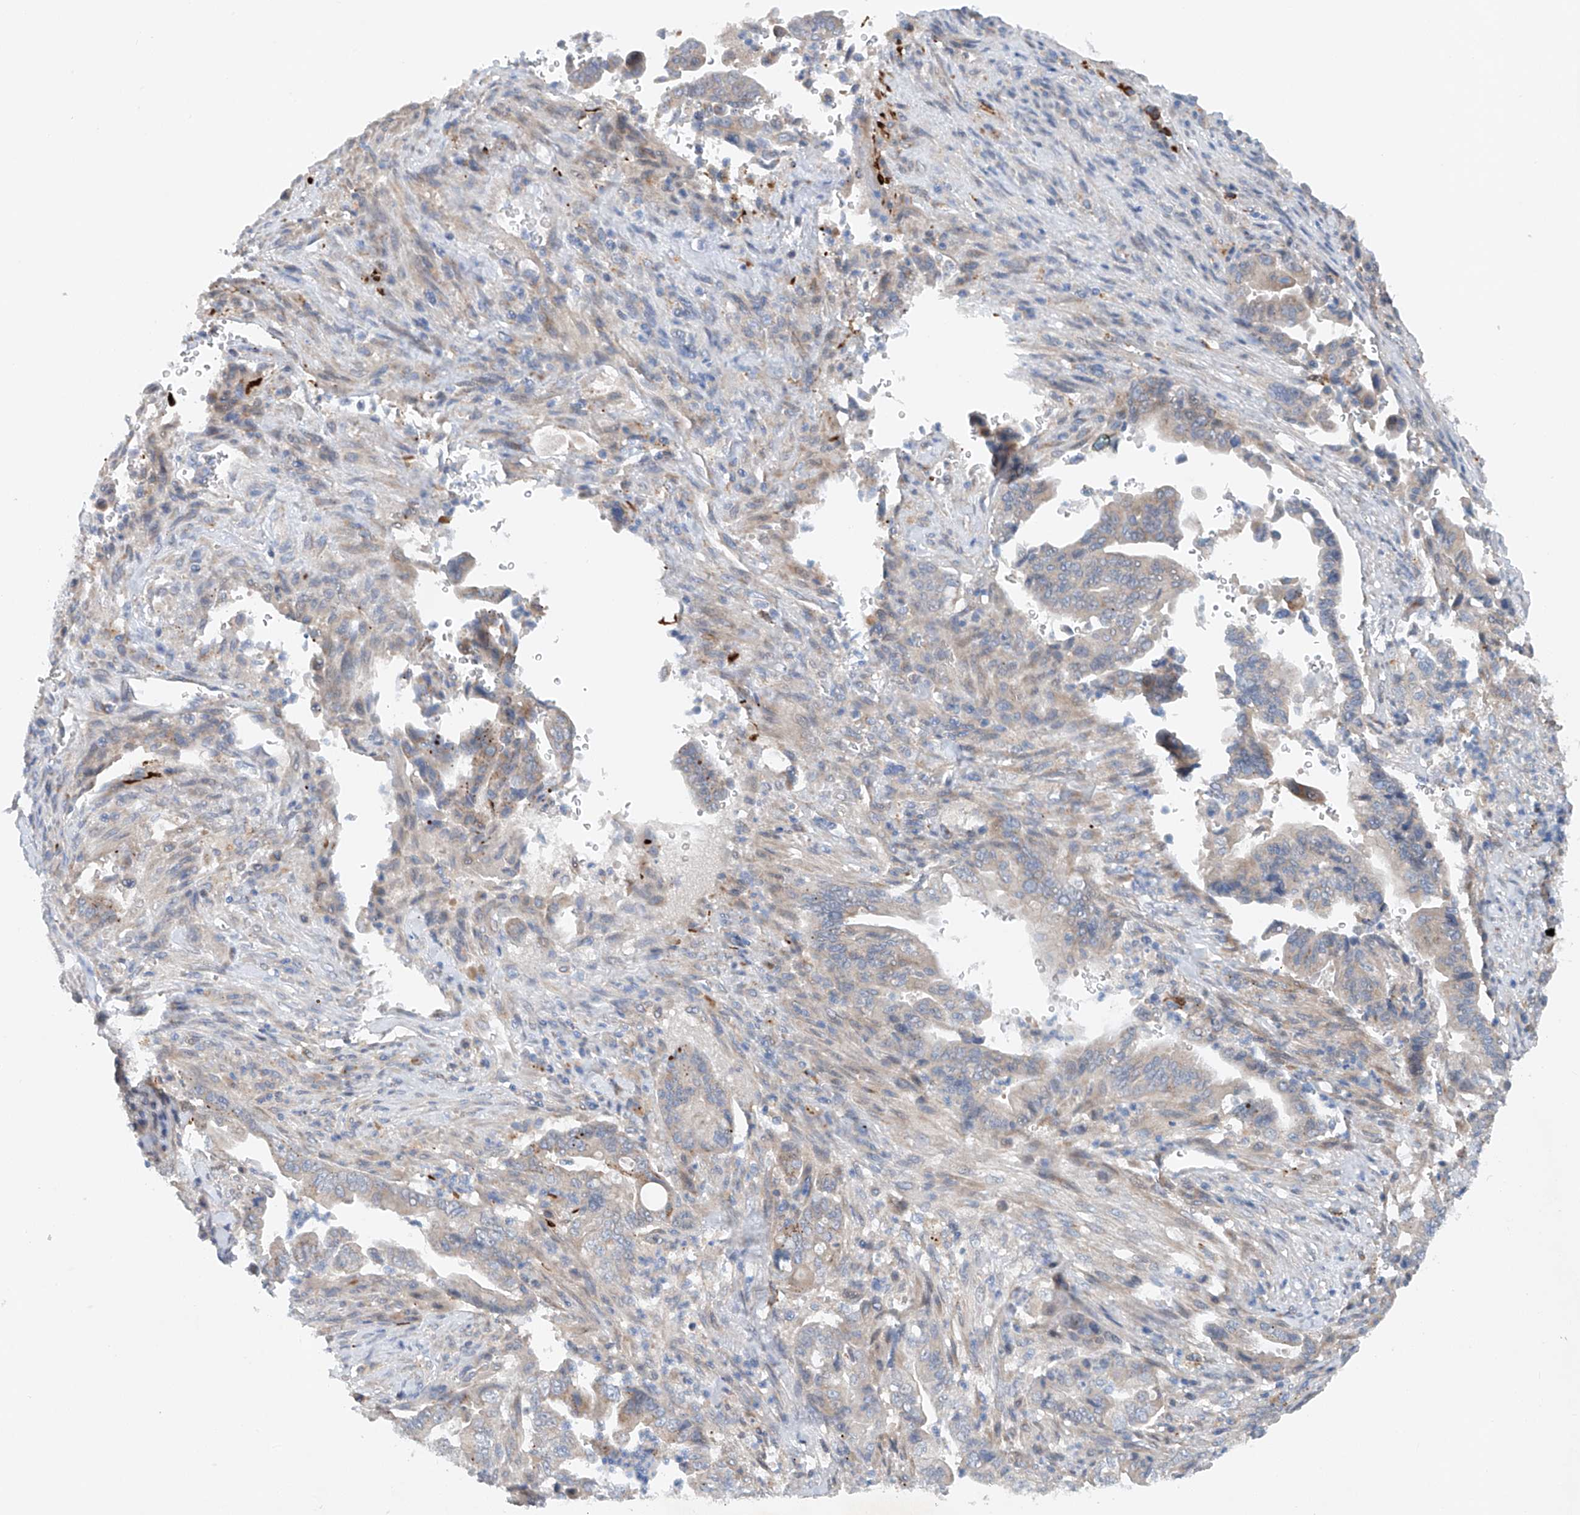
{"staining": {"intensity": "weak", "quantity": "<25%", "location": "cytoplasmic/membranous"}, "tissue": "pancreatic cancer", "cell_type": "Tumor cells", "image_type": "cancer", "snomed": [{"axis": "morphology", "description": "Adenocarcinoma, NOS"}, {"axis": "topography", "description": "Pancreas"}], "caption": "This is an immunohistochemistry (IHC) image of human adenocarcinoma (pancreatic). There is no expression in tumor cells.", "gene": "CEP85L", "patient": {"sex": "male", "age": 70}}